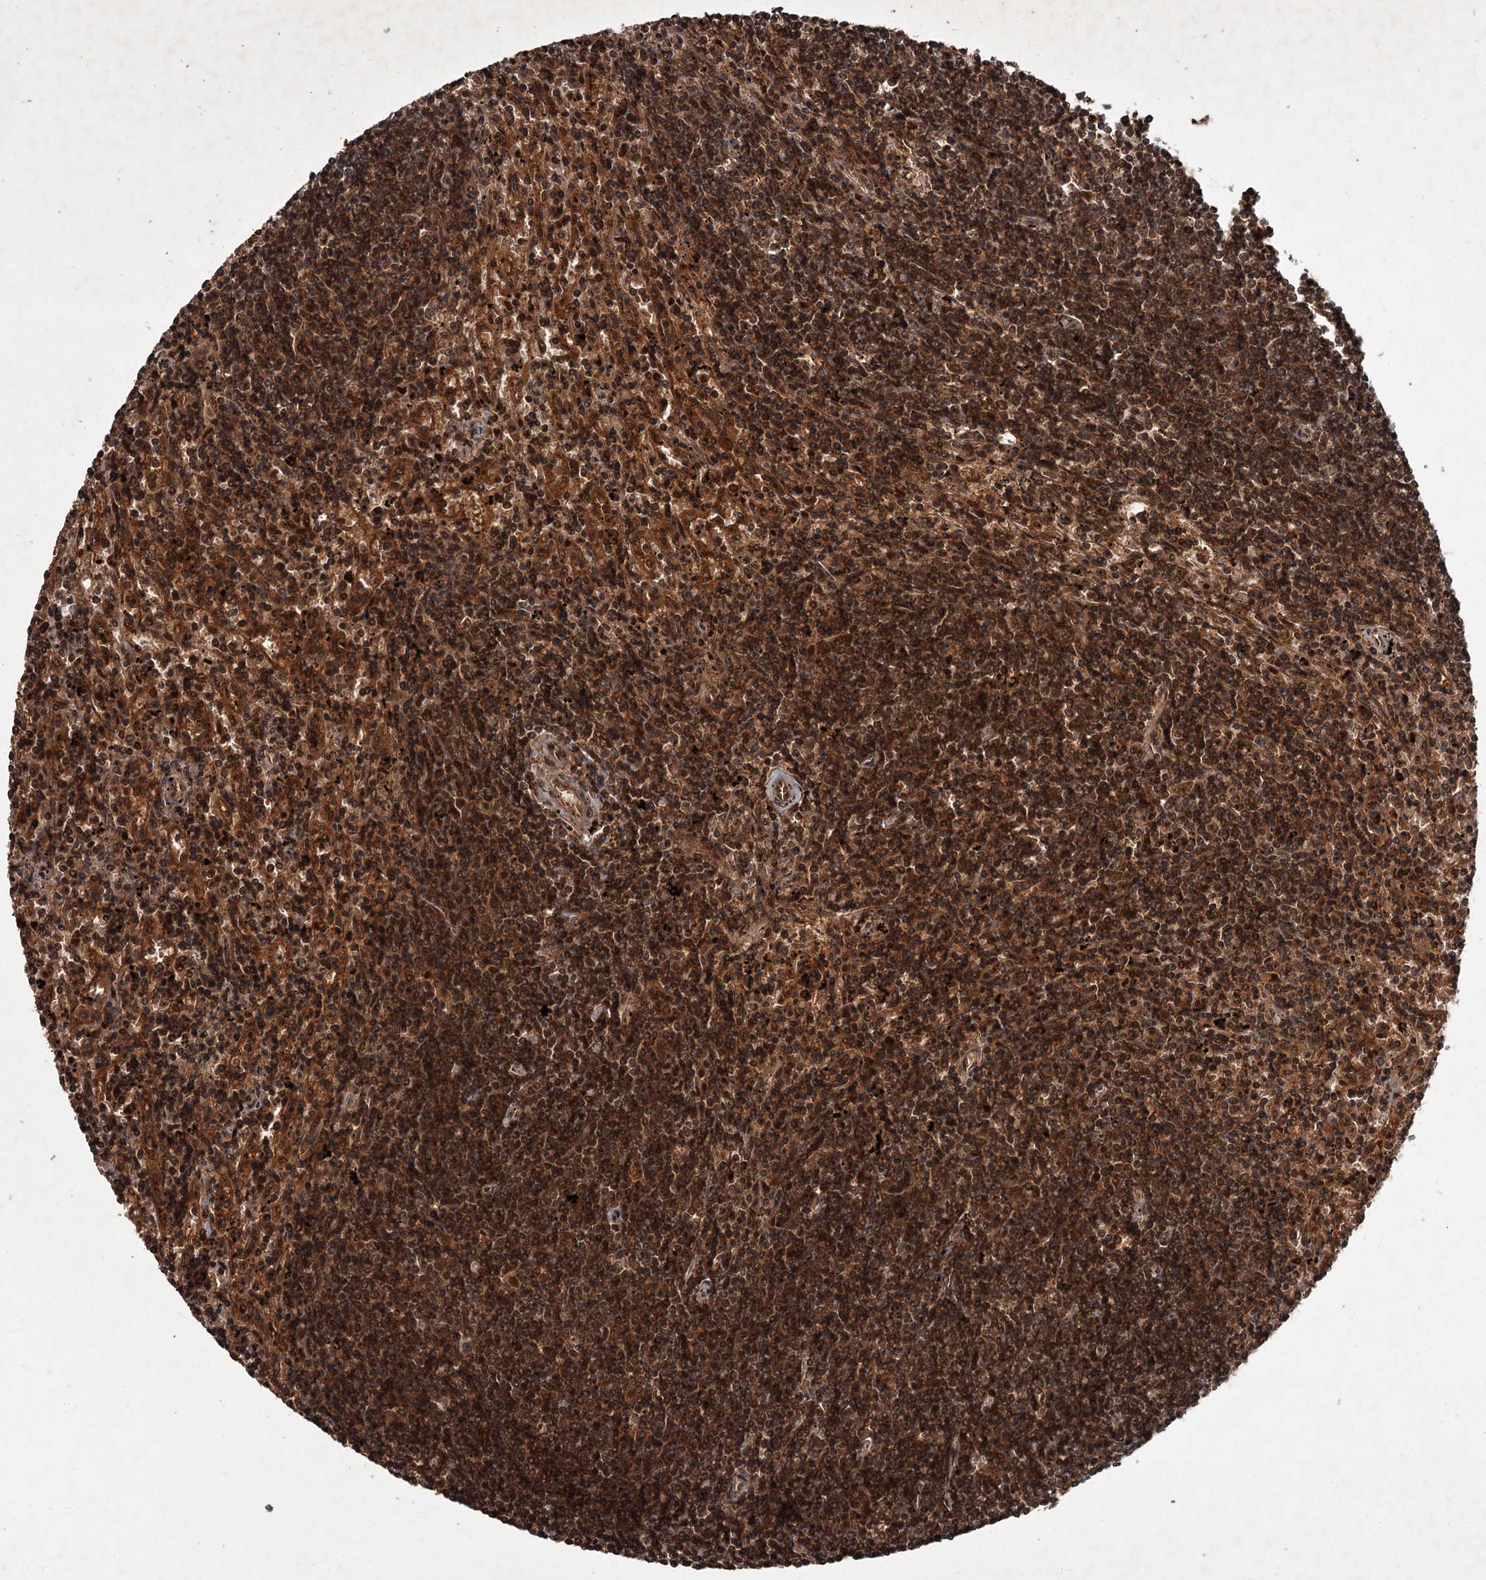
{"staining": {"intensity": "strong", "quantity": ">75%", "location": "cytoplasmic/membranous"}, "tissue": "lymphoma", "cell_type": "Tumor cells", "image_type": "cancer", "snomed": [{"axis": "morphology", "description": "Malignant lymphoma, non-Hodgkin's type, Low grade"}, {"axis": "topography", "description": "Spleen"}], "caption": "Protein expression analysis of lymphoma displays strong cytoplasmic/membranous staining in about >75% of tumor cells.", "gene": "TBC1D23", "patient": {"sex": "male", "age": 76}}